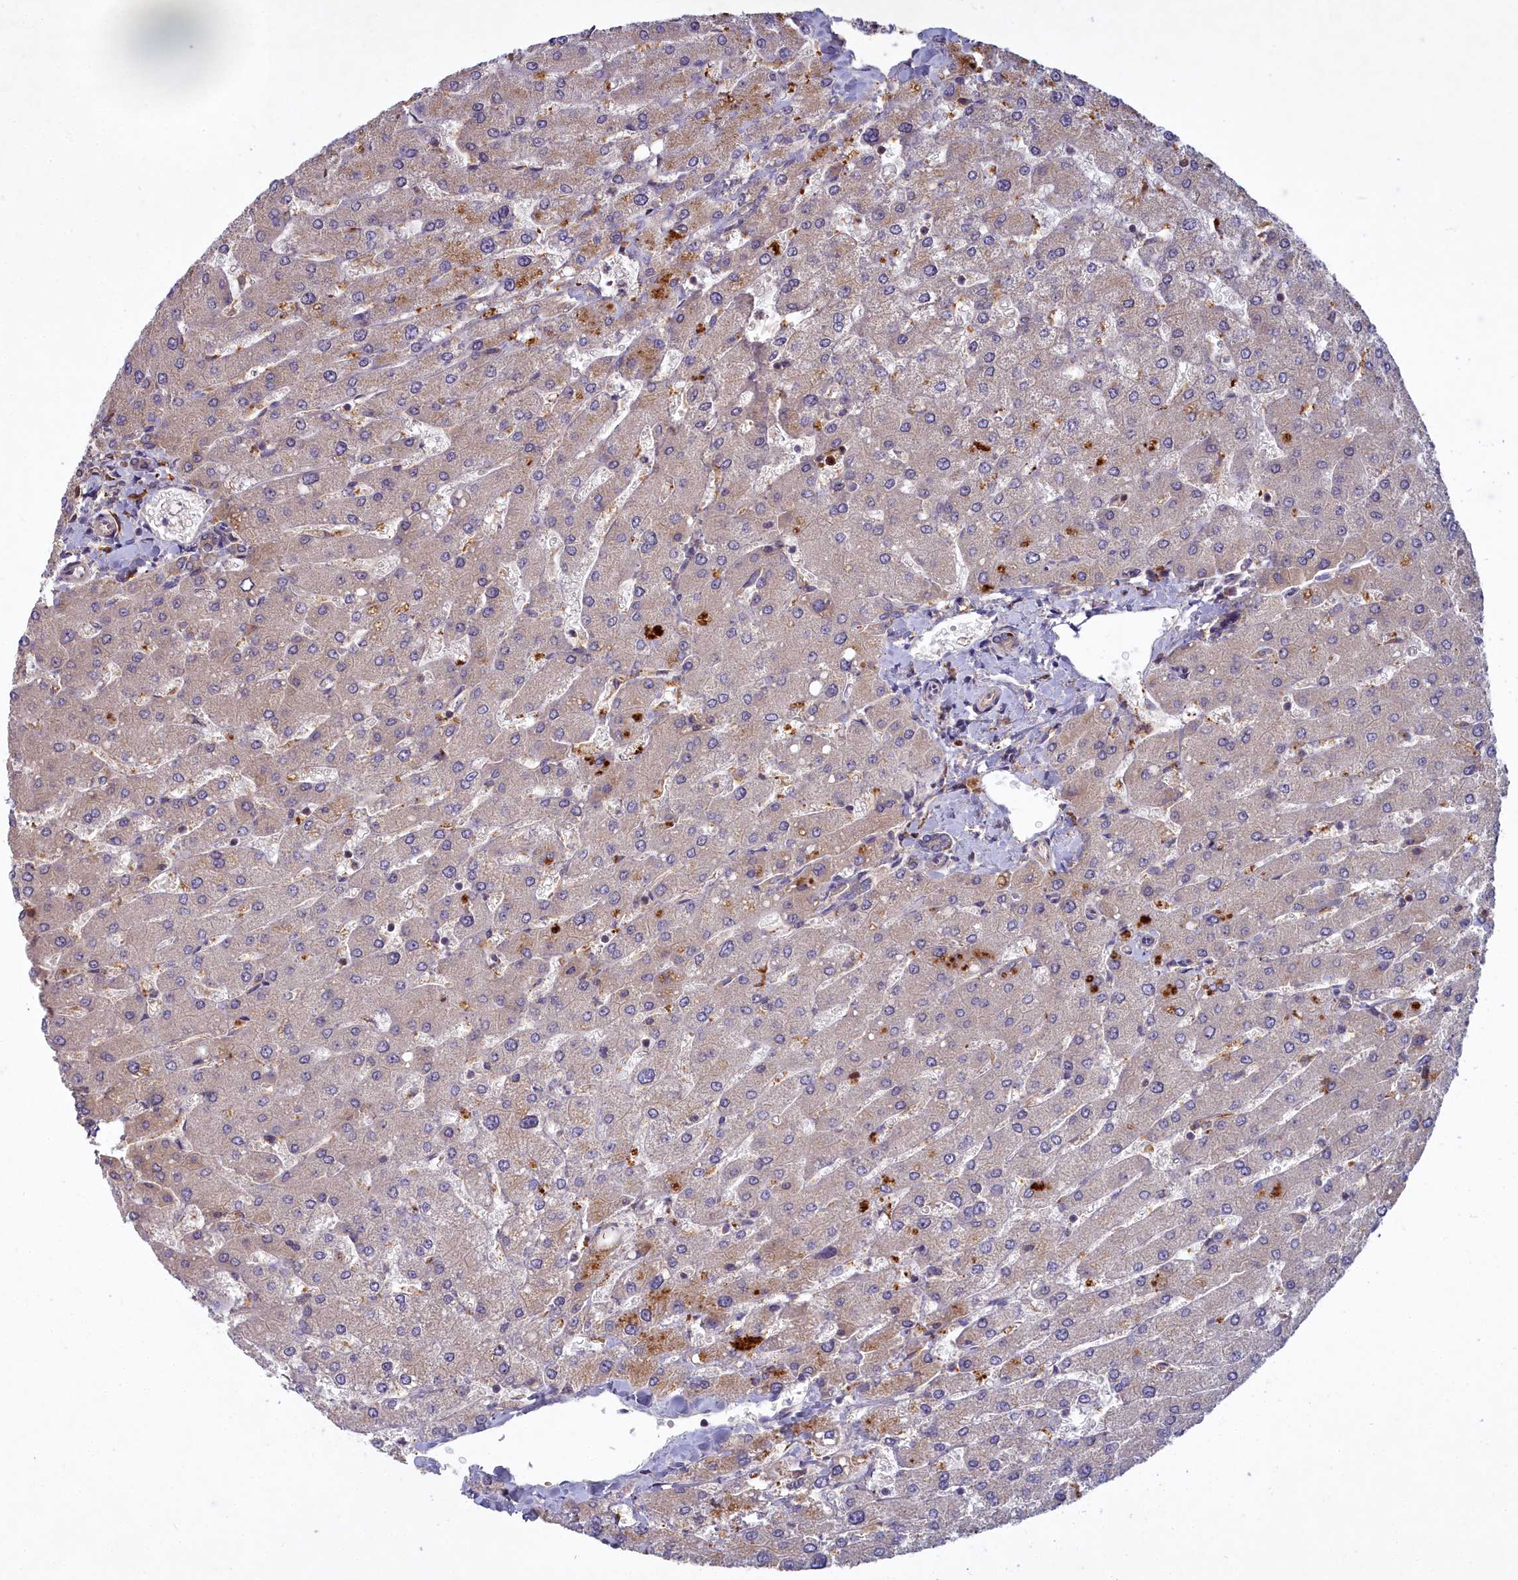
{"staining": {"intensity": "weak", "quantity": "<25%", "location": "cytoplasmic/membranous"}, "tissue": "liver", "cell_type": "Cholangiocytes", "image_type": "normal", "snomed": [{"axis": "morphology", "description": "Normal tissue, NOS"}, {"axis": "topography", "description": "Liver"}], "caption": "IHC of unremarkable liver shows no expression in cholangiocytes. (DAB IHC visualized using brightfield microscopy, high magnification).", "gene": "CCDC167", "patient": {"sex": "male", "age": 55}}